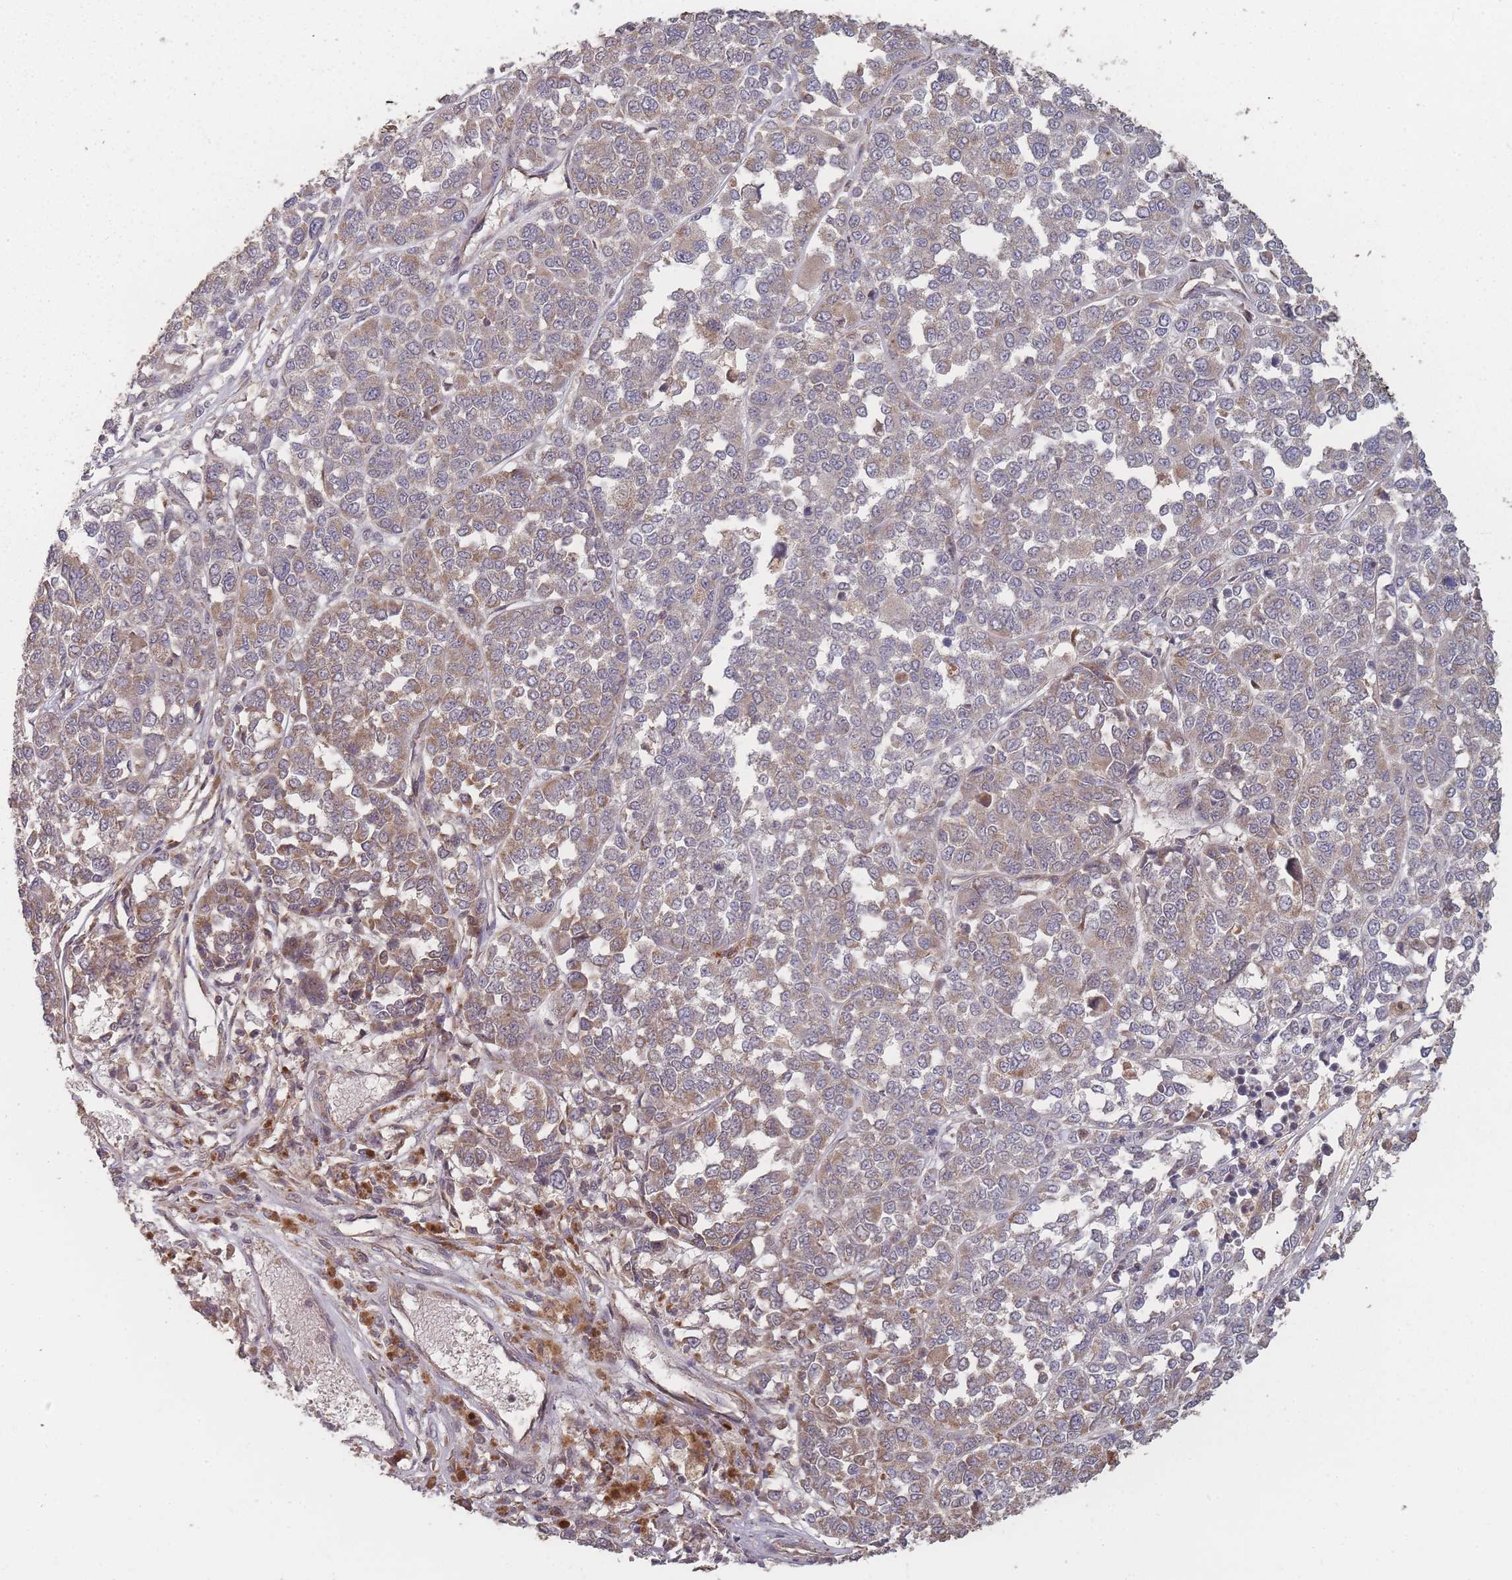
{"staining": {"intensity": "moderate", "quantity": ">75%", "location": "cytoplasmic/membranous"}, "tissue": "melanoma", "cell_type": "Tumor cells", "image_type": "cancer", "snomed": [{"axis": "morphology", "description": "Malignant melanoma, Metastatic site"}, {"axis": "topography", "description": "Lymph node"}], "caption": "Protein analysis of melanoma tissue reveals moderate cytoplasmic/membranous expression in about >75% of tumor cells. (DAB (3,3'-diaminobenzidine) = brown stain, brightfield microscopy at high magnification).", "gene": "LYRM7", "patient": {"sex": "male", "age": 44}}